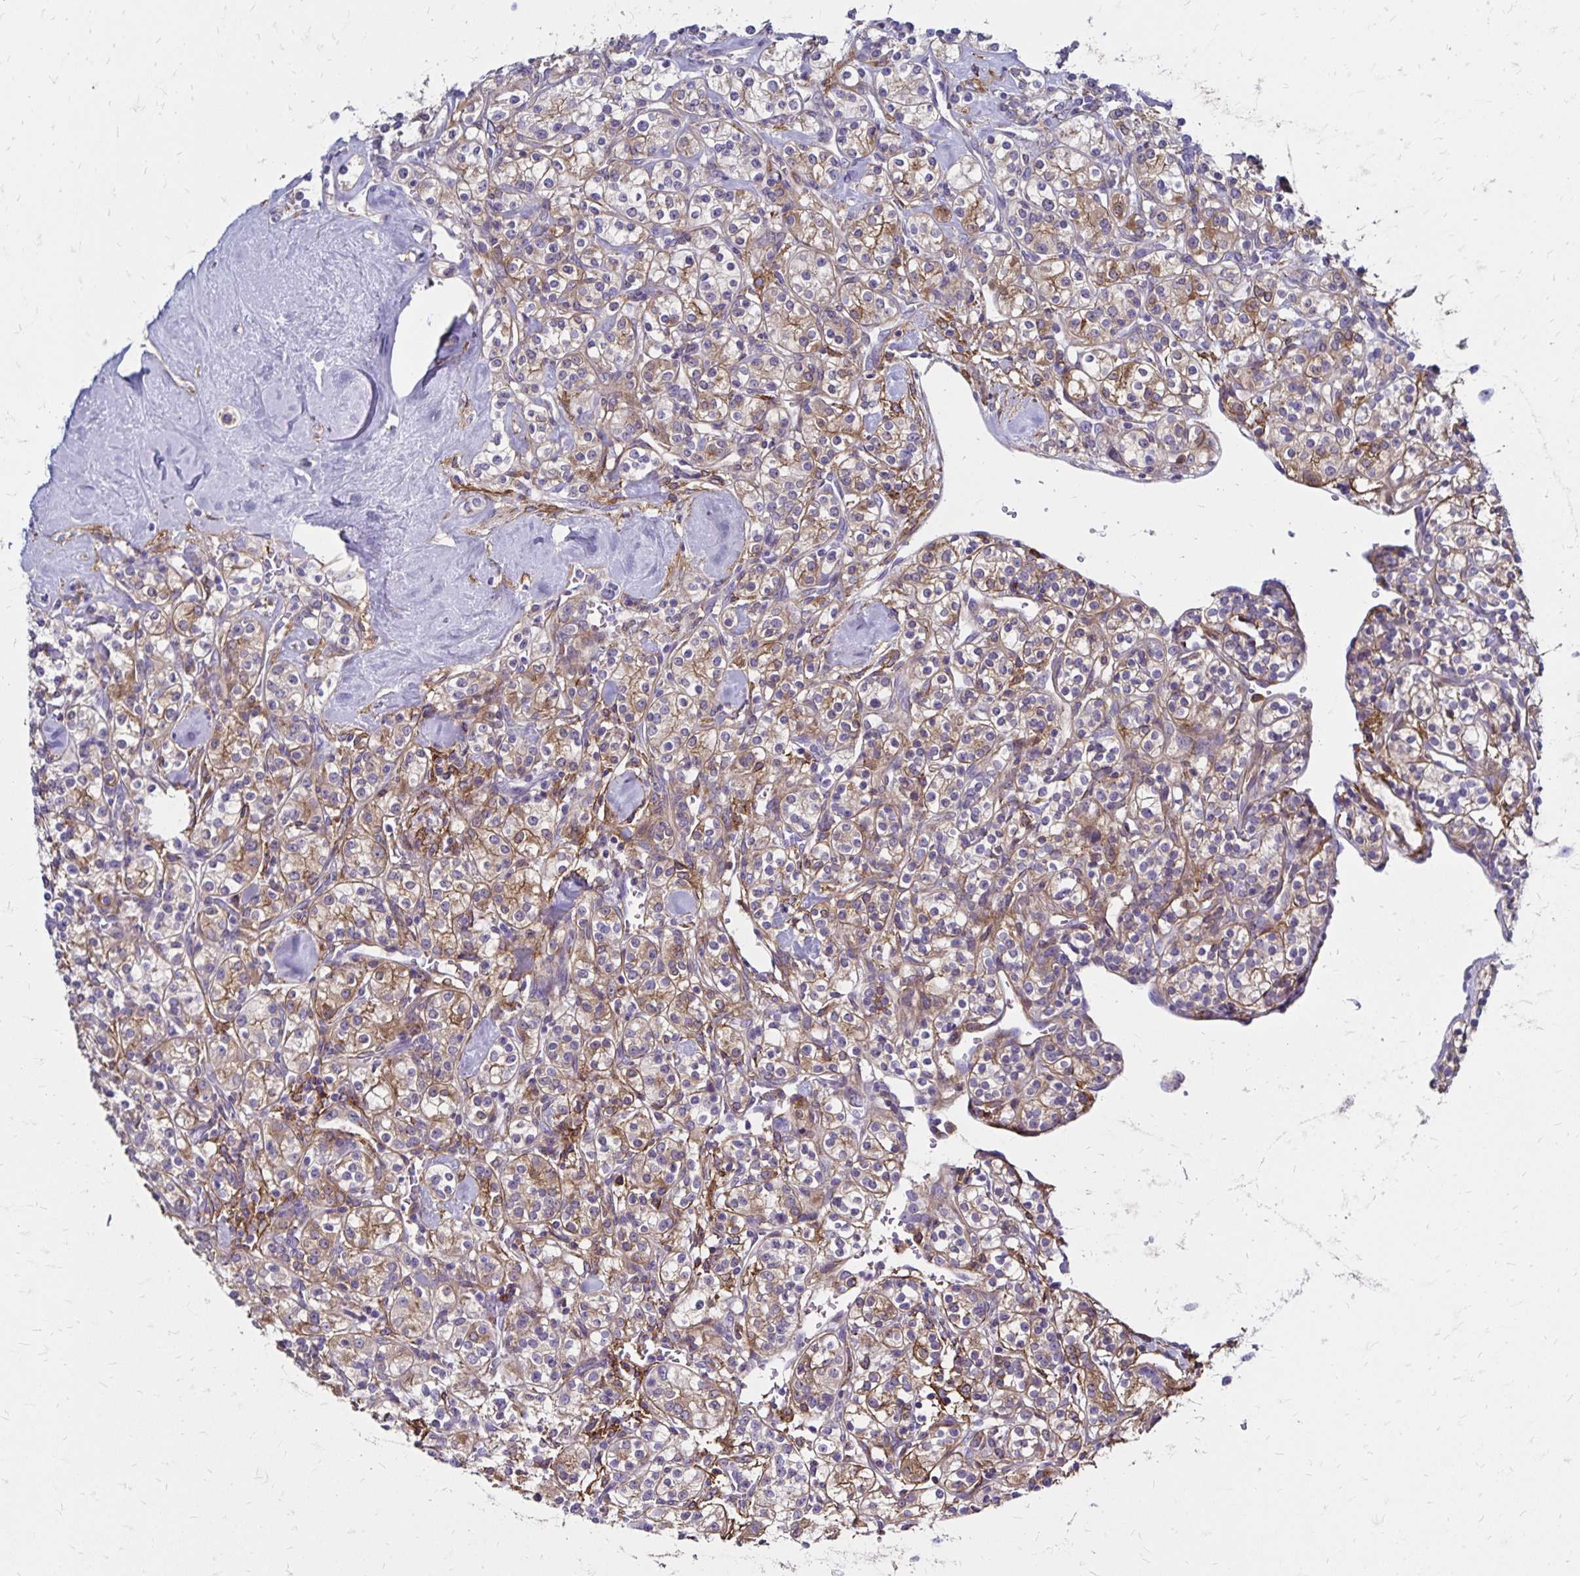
{"staining": {"intensity": "weak", "quantity": "25%-75%", "location": "cytoplasmic/membranous"}, "tissue": "renal cancer", "cell_type": "Tumor cells", "image_type": "cancer", "snomed": [{"axis": "morphology", "description": "Adenocarcinoma, NOS"}, {"axis": "topography", "description": "Kidney"}], "caption": "This photomicrograph displays IHC staining of human renal cancer, with low weak cytoplasmic/membranous staining in about 25%-75% of tumor cells.", "gene": "TNS3", "patient": {"sex": "male", "age": 77}}